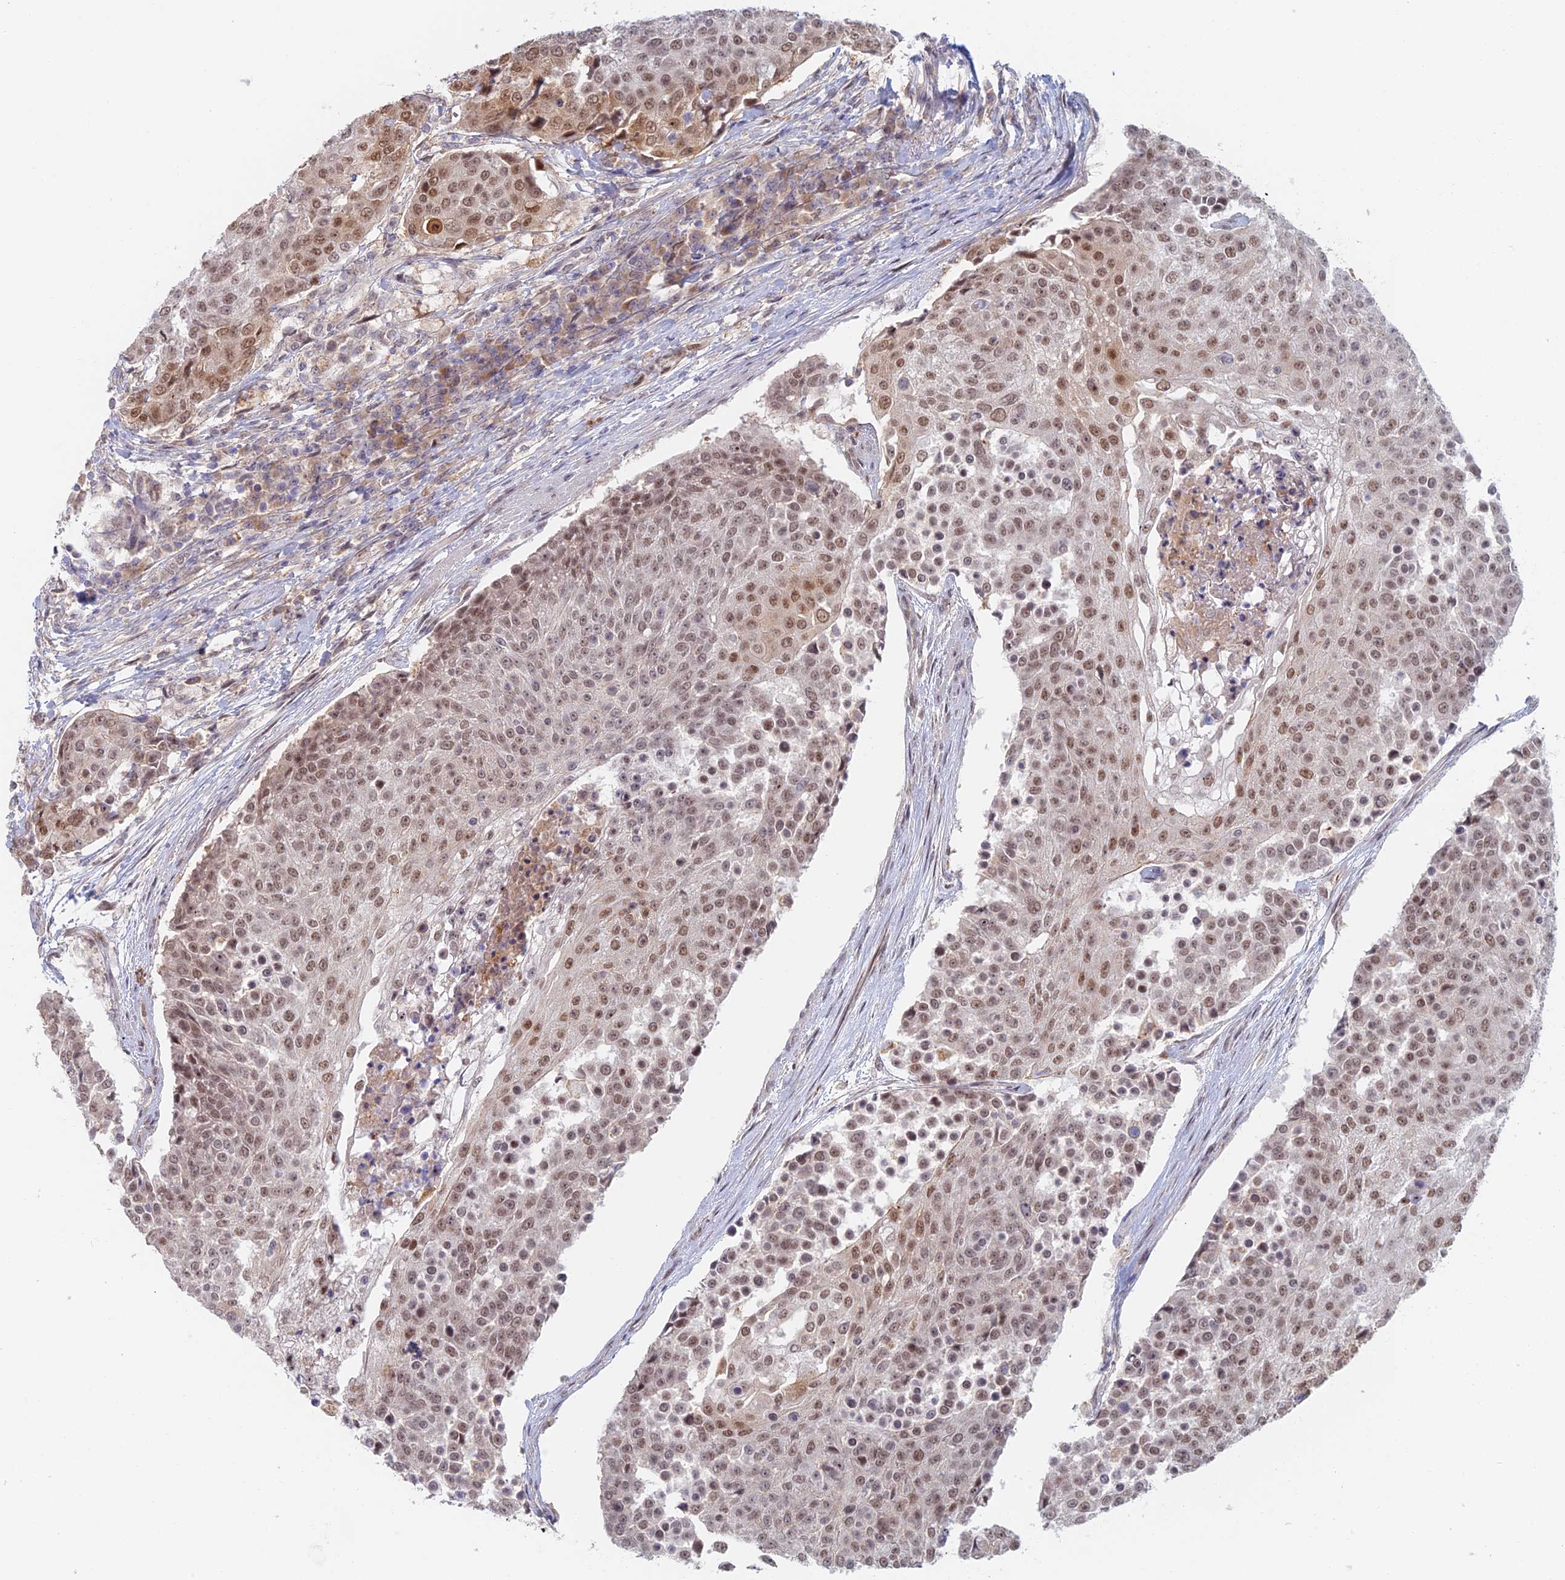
{"staining": {"intensity": "moderate", "quantity": ">75%", "location": "nuclear"}, "tissue": "urothelial cancer", "cell_type": "Tumor cells", "image_type": "cancer", "snomed": [{"axis": "morphology", "description": "Urothelial carcinoma, High grade"}, {"axis": "topography", "description": "Urinary bladder"}], "caption": "Protein expression analysis of human urothelial cancer reveals moderate nuclear positivity in about >75% of tumor cells.", "gene": "ZUP1", "patient": {"sex": "female", "age": 63}}